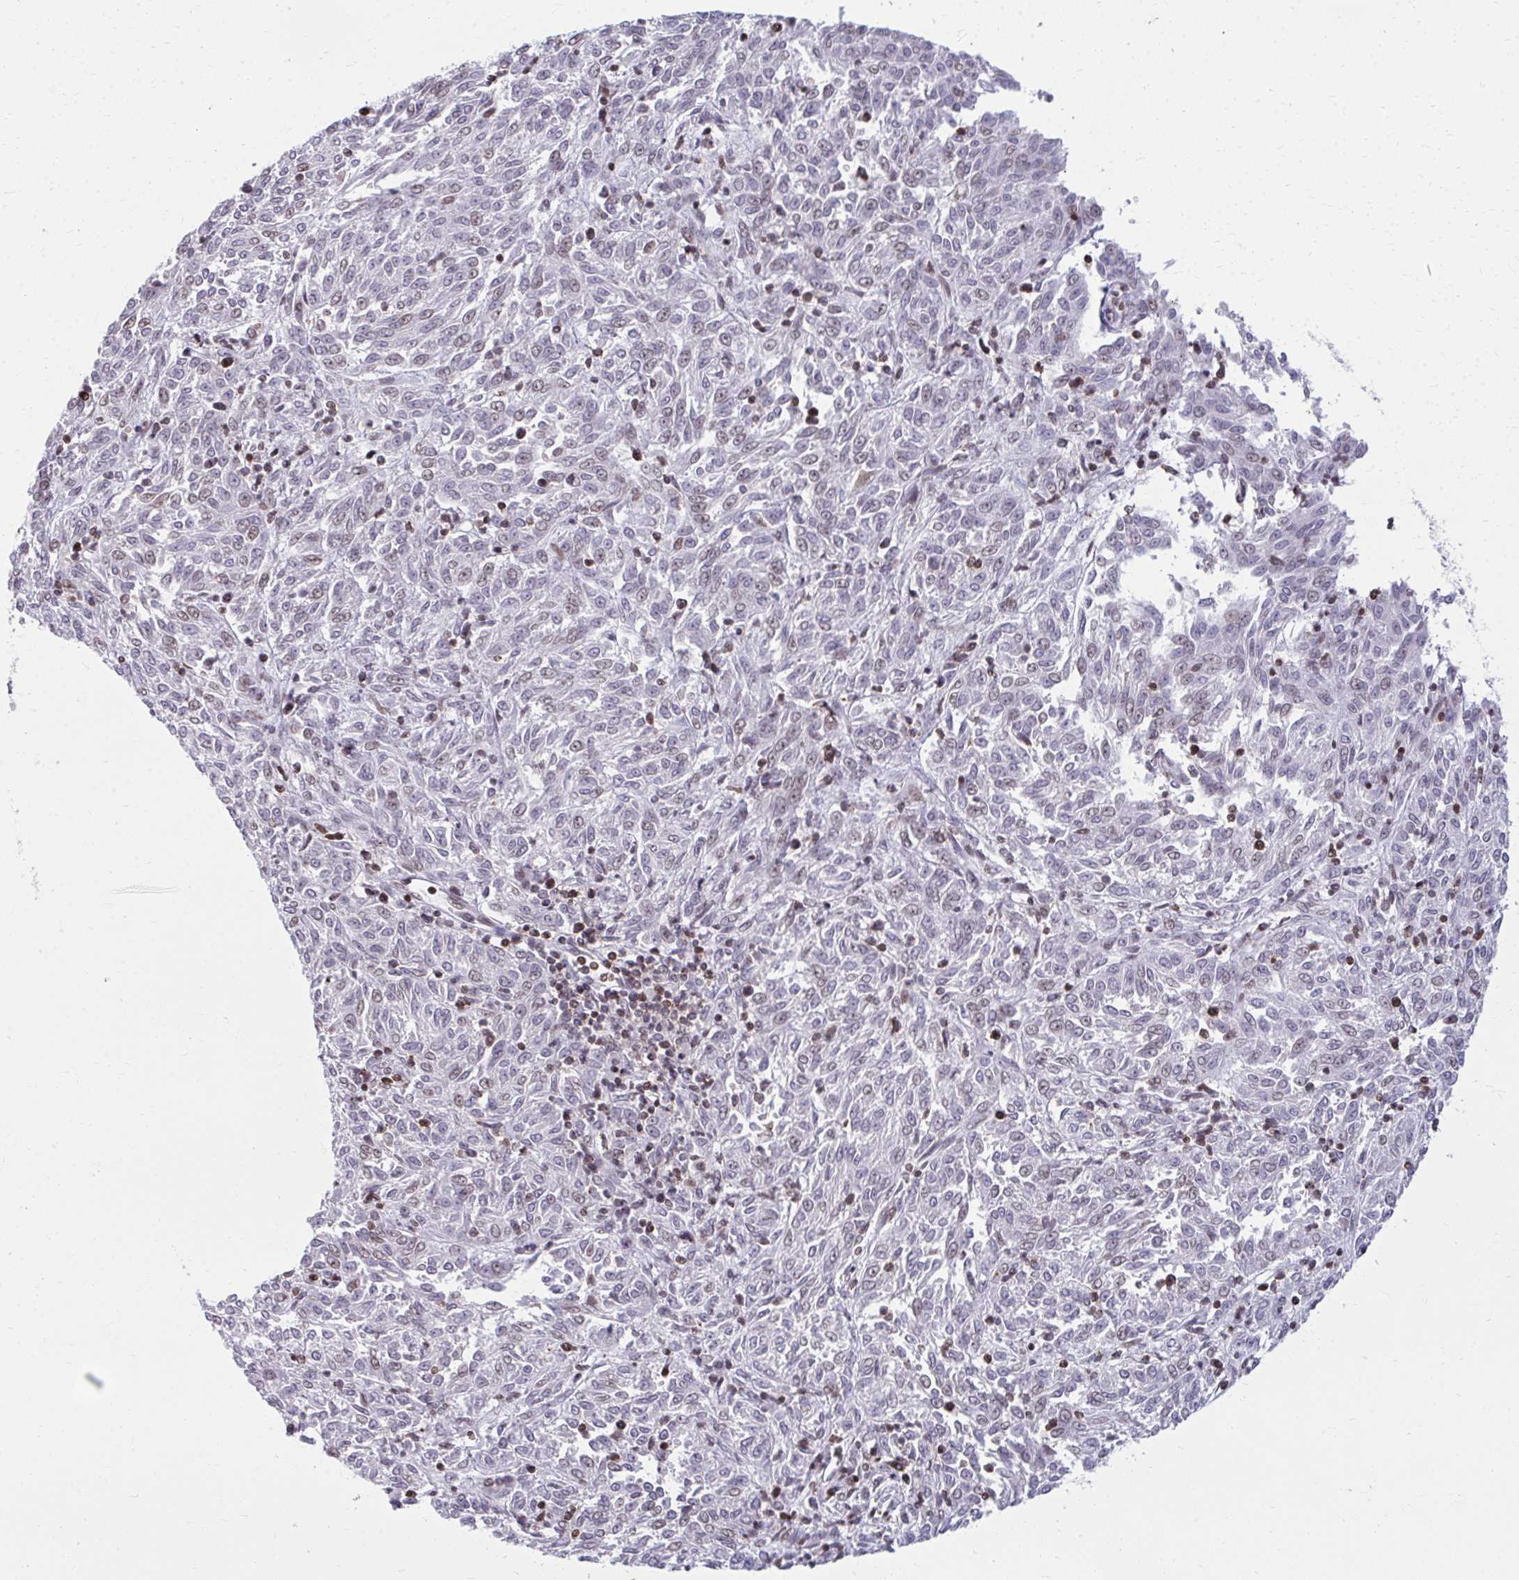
{"staining": {"intensity": "weak", "quantity": "25%-75%", "location": "nuclear"}, "tissue": "melanoma", "cell_type": "Tumor cells", "image_type": "cancer", "snomed": [{"axis": "morphology", "description": "Malignant melanoma, NOS"}, {"axis": "topography", "description": "Skin"}], "caption": "A high-resolution histopathology image shows immunohistochemistry staining of melanoma, which exhibits weak nuclear staining in about 25%-75% of tumor cells.", "gene": "AP5M1", "patient": {"sex": "female", "age": 72}}